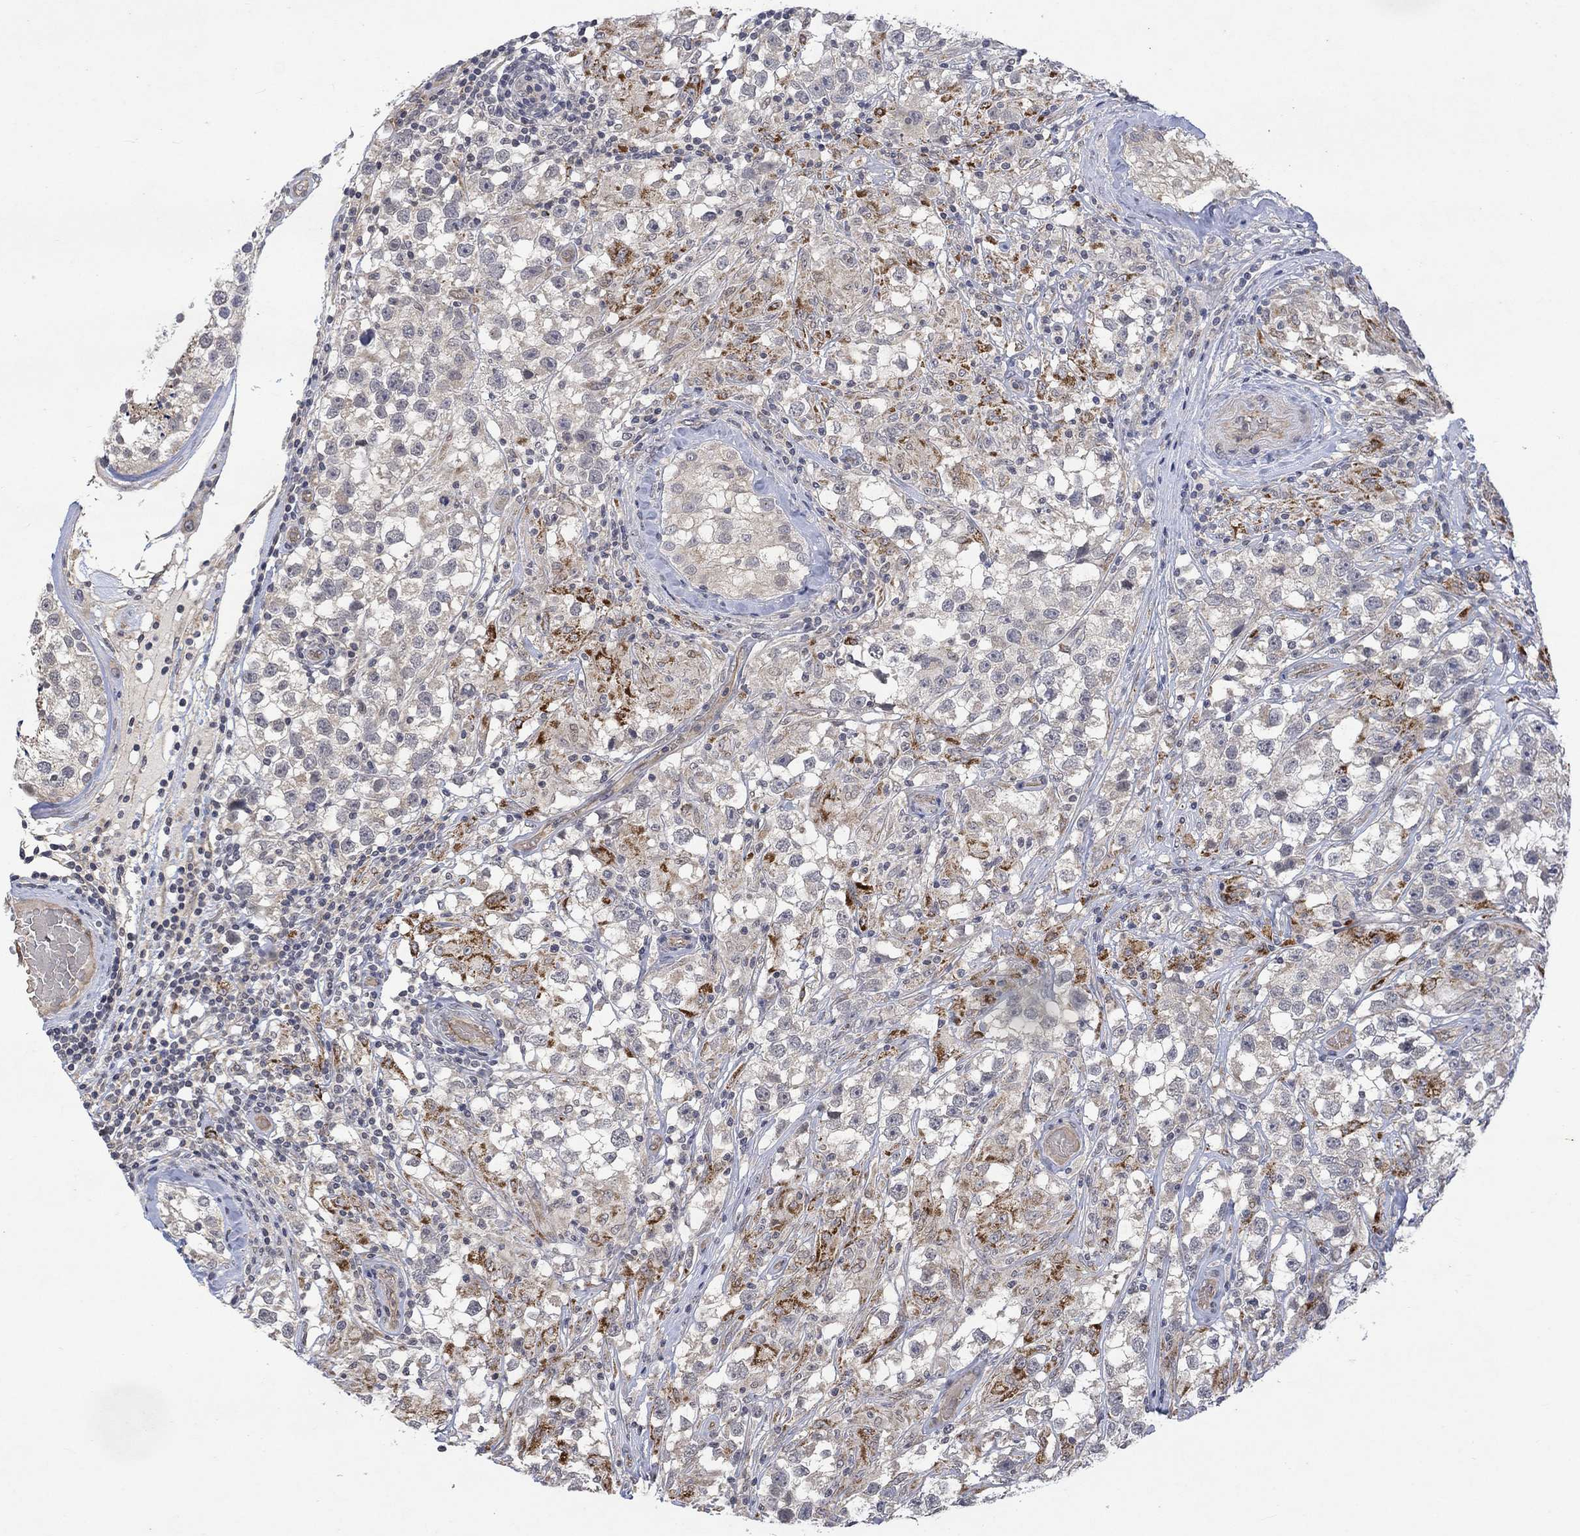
{"staining": {"intensity": "weak", "quantity": "<25%", "location": "cytoplasmic/membranous"}, "tissue": "testis cancer", "cell_type": "Tumor cells", "image_type": "cancer", "snomed": [{"axis": "morphology", "description": "Seminoma, NOS"}, {"axis": "topography", "description": "Testis"}], "caption": "A photomicrograph of human seminoma (testis) is negative for staining in tumor cells. (Immunohistochemistry (ihc), brightfield microscopy, high magnification).", "gene": "GRIN2D", "patient": {"sex": "male", "age": 46}}